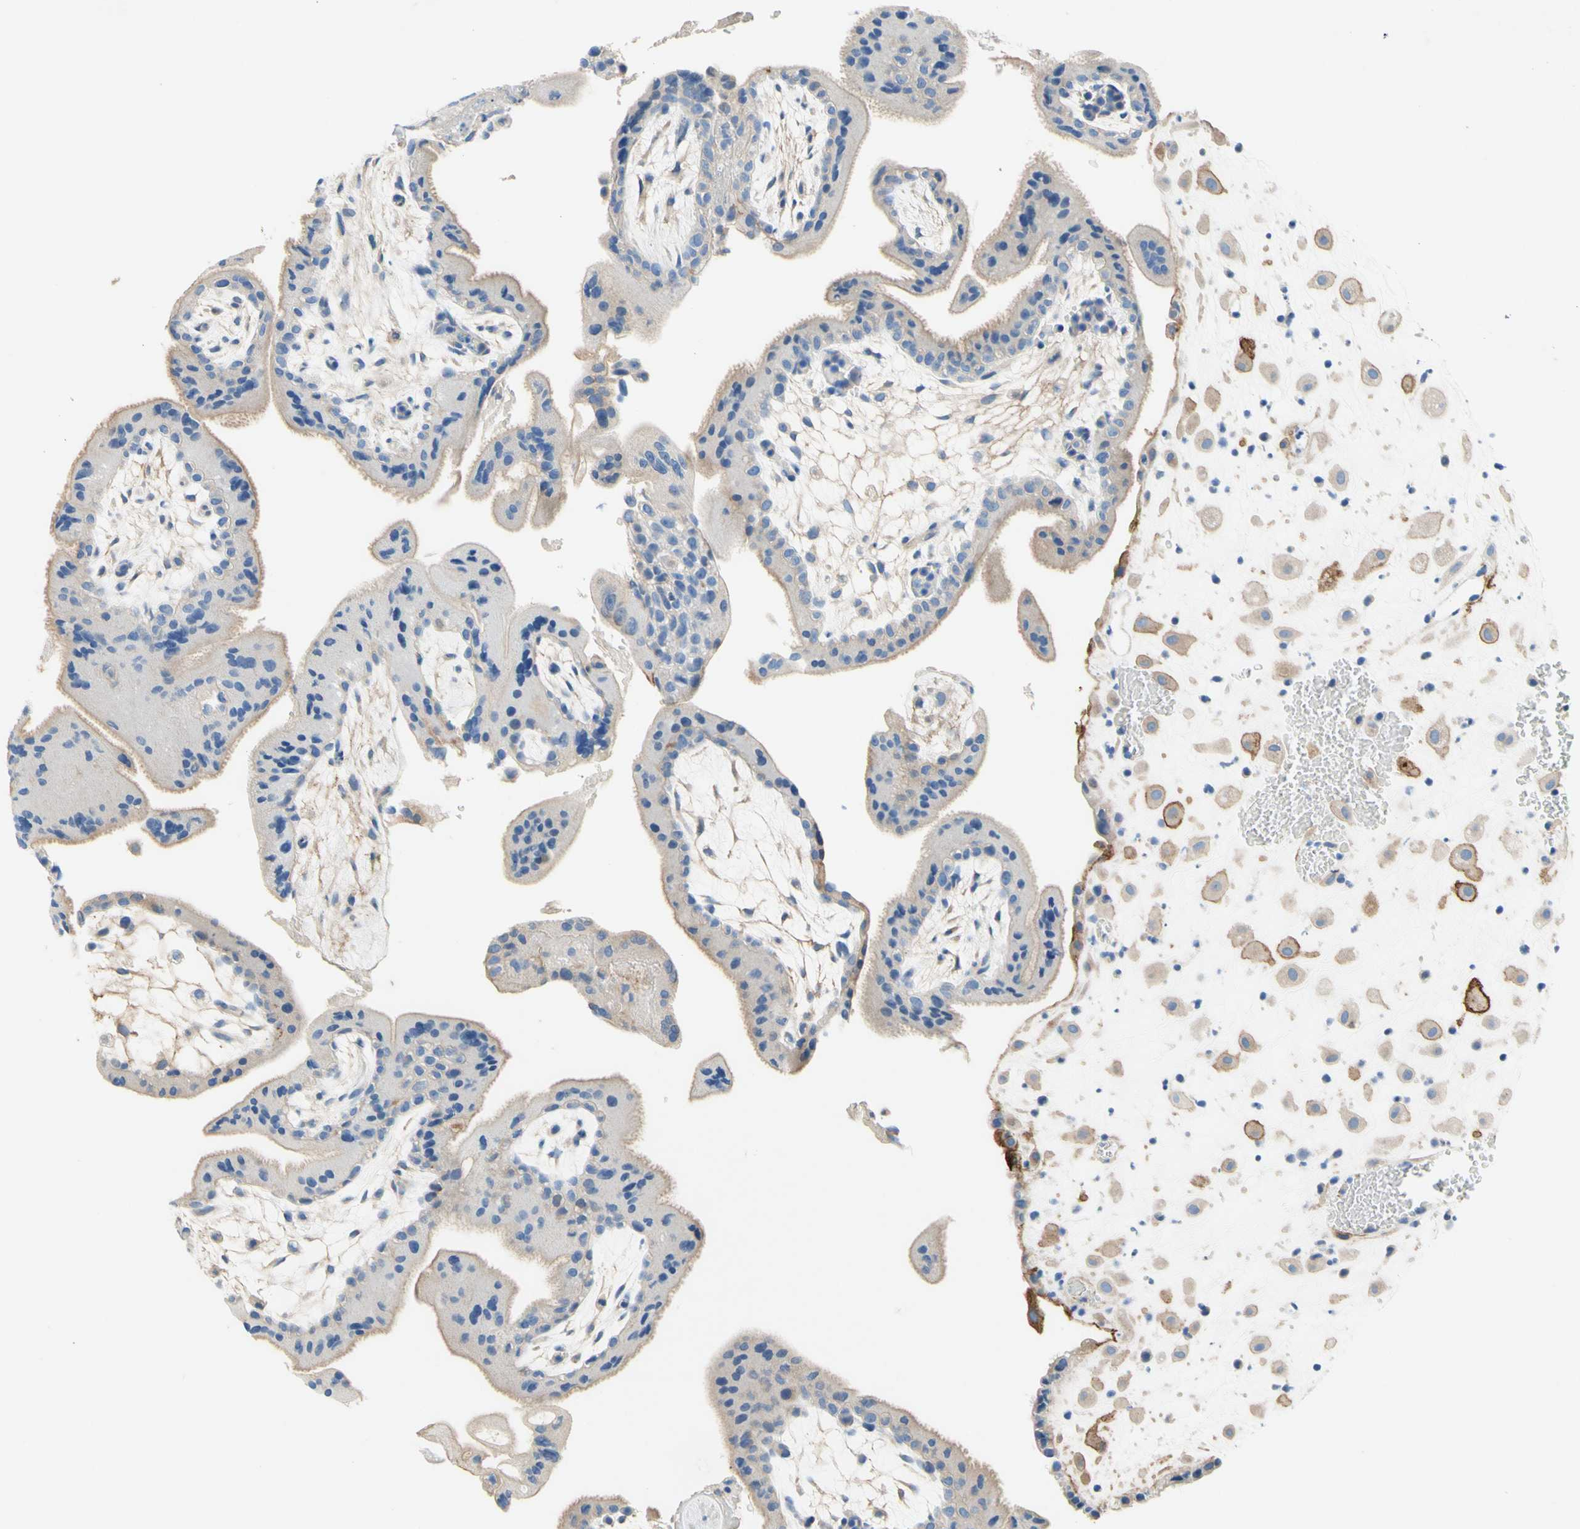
{"staining": {"intensity": "moderate", "quantity": ">75%", "location": "cytoplasmic/membranous"}, "tissue": "placenta", "cell_type": "Decidual cells", "image_type": "normal", "snomed": [{"axis": "morphology", "description": "Normal tissue, NOS"}, {"axis": "topography", "description": "Placenta"}], "caption": "Brown immunohistochemical staining in benign placenta demonstrates moderate cytoplasmic/membranous staining in approximately >75% of decidual cells.", "gene": "F3", "patient": {"sex": "female", "age": 35}}